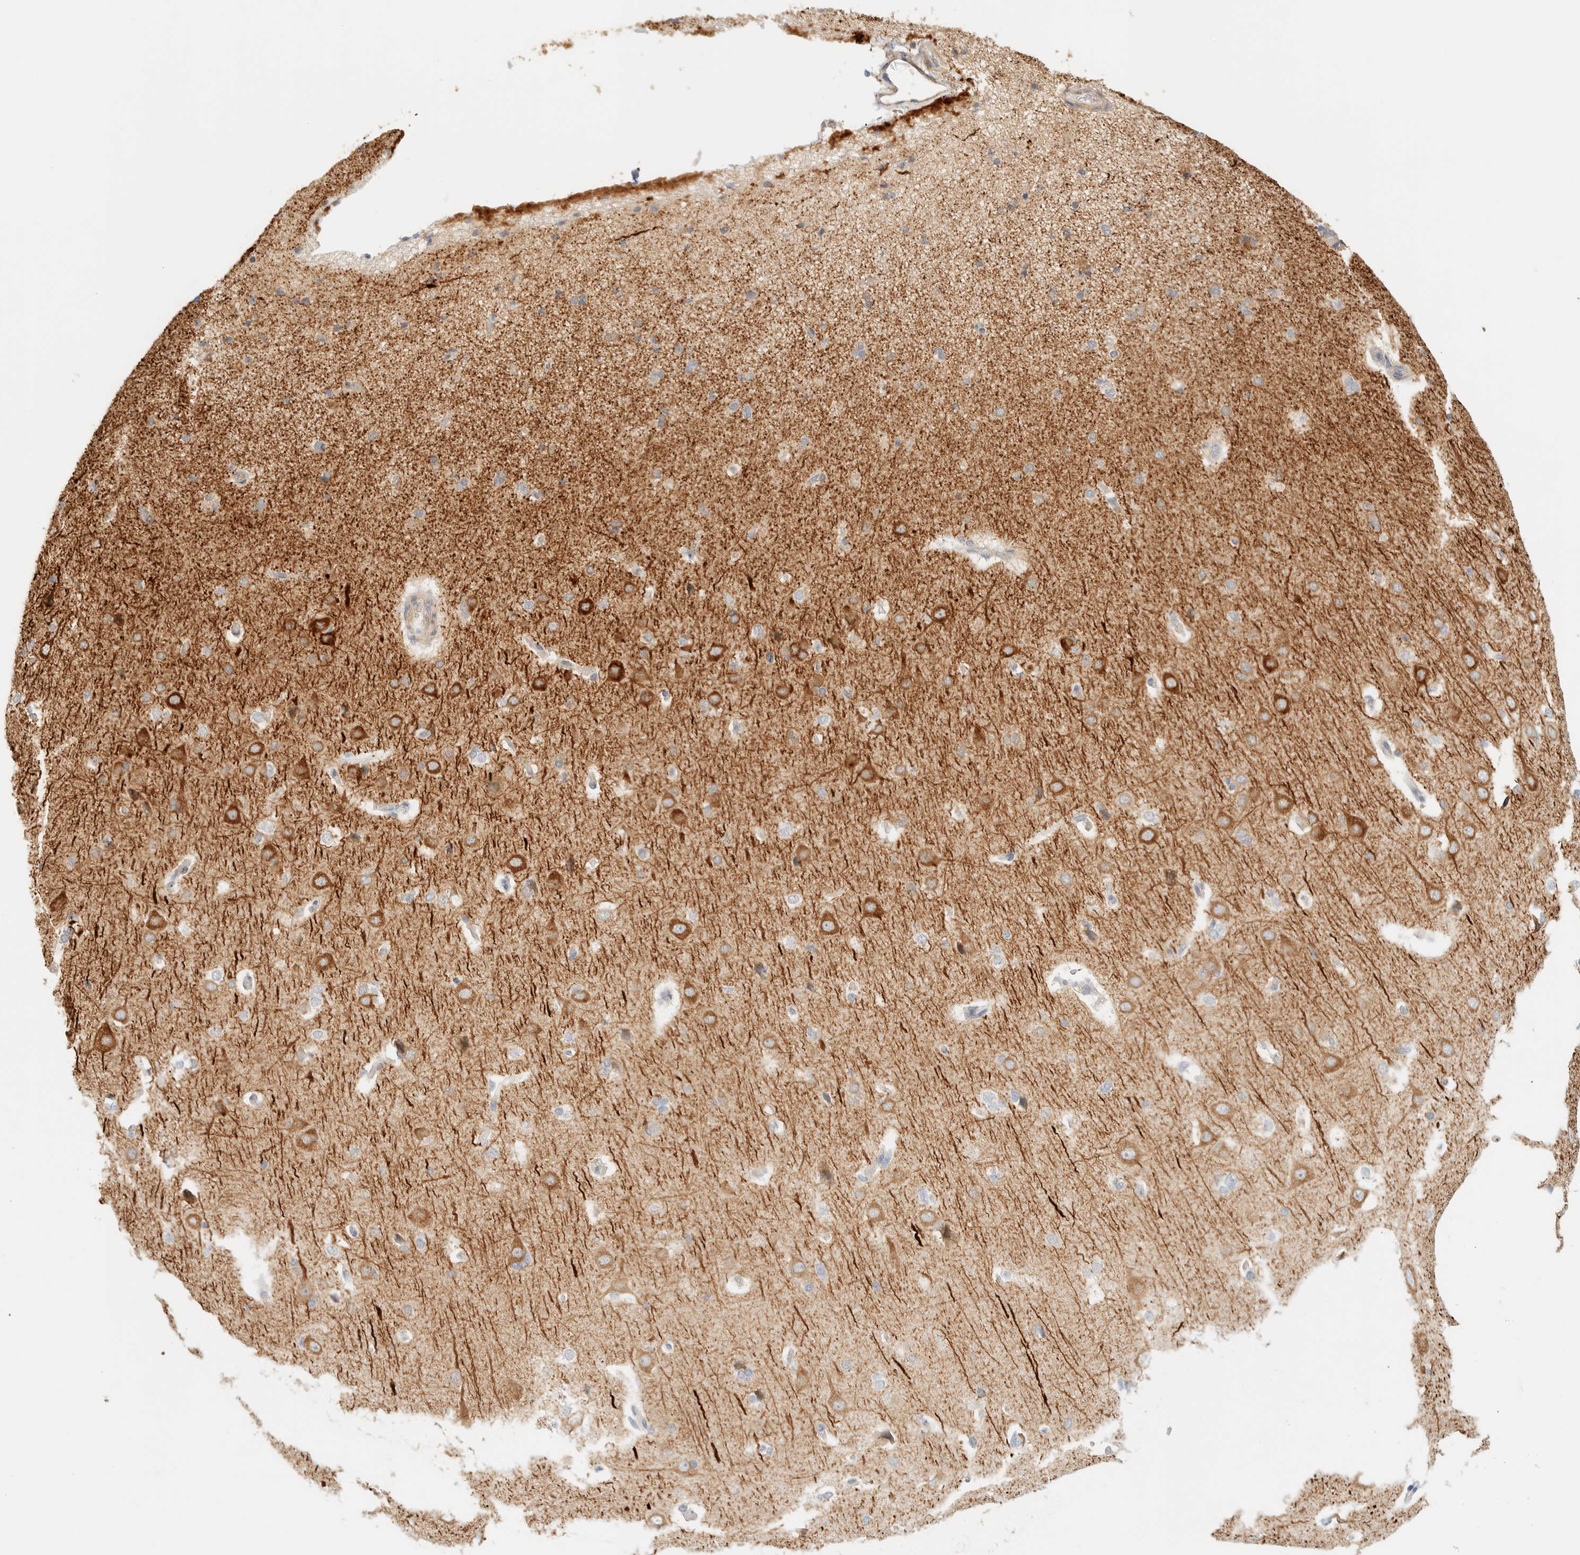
{"staining": {"intensity": "negative", "quantity": "none", "location": "none"}, "tissue": "cerebral cortex", "cell_type": "Endothelial cells", "image_type": "normal", "snomed": [{"axis": "morphology", "description": "Normal tissue, NOS"}, {"axis": "topography", "description": "Cerebral cortex"}], "caption": "Unremarkable cerebral cortex was stained to show a protein in brown. There is no significant positivity in endothelial cells.", "gene": "TNK1", "patient": {"sex": "male", "age": 62}}